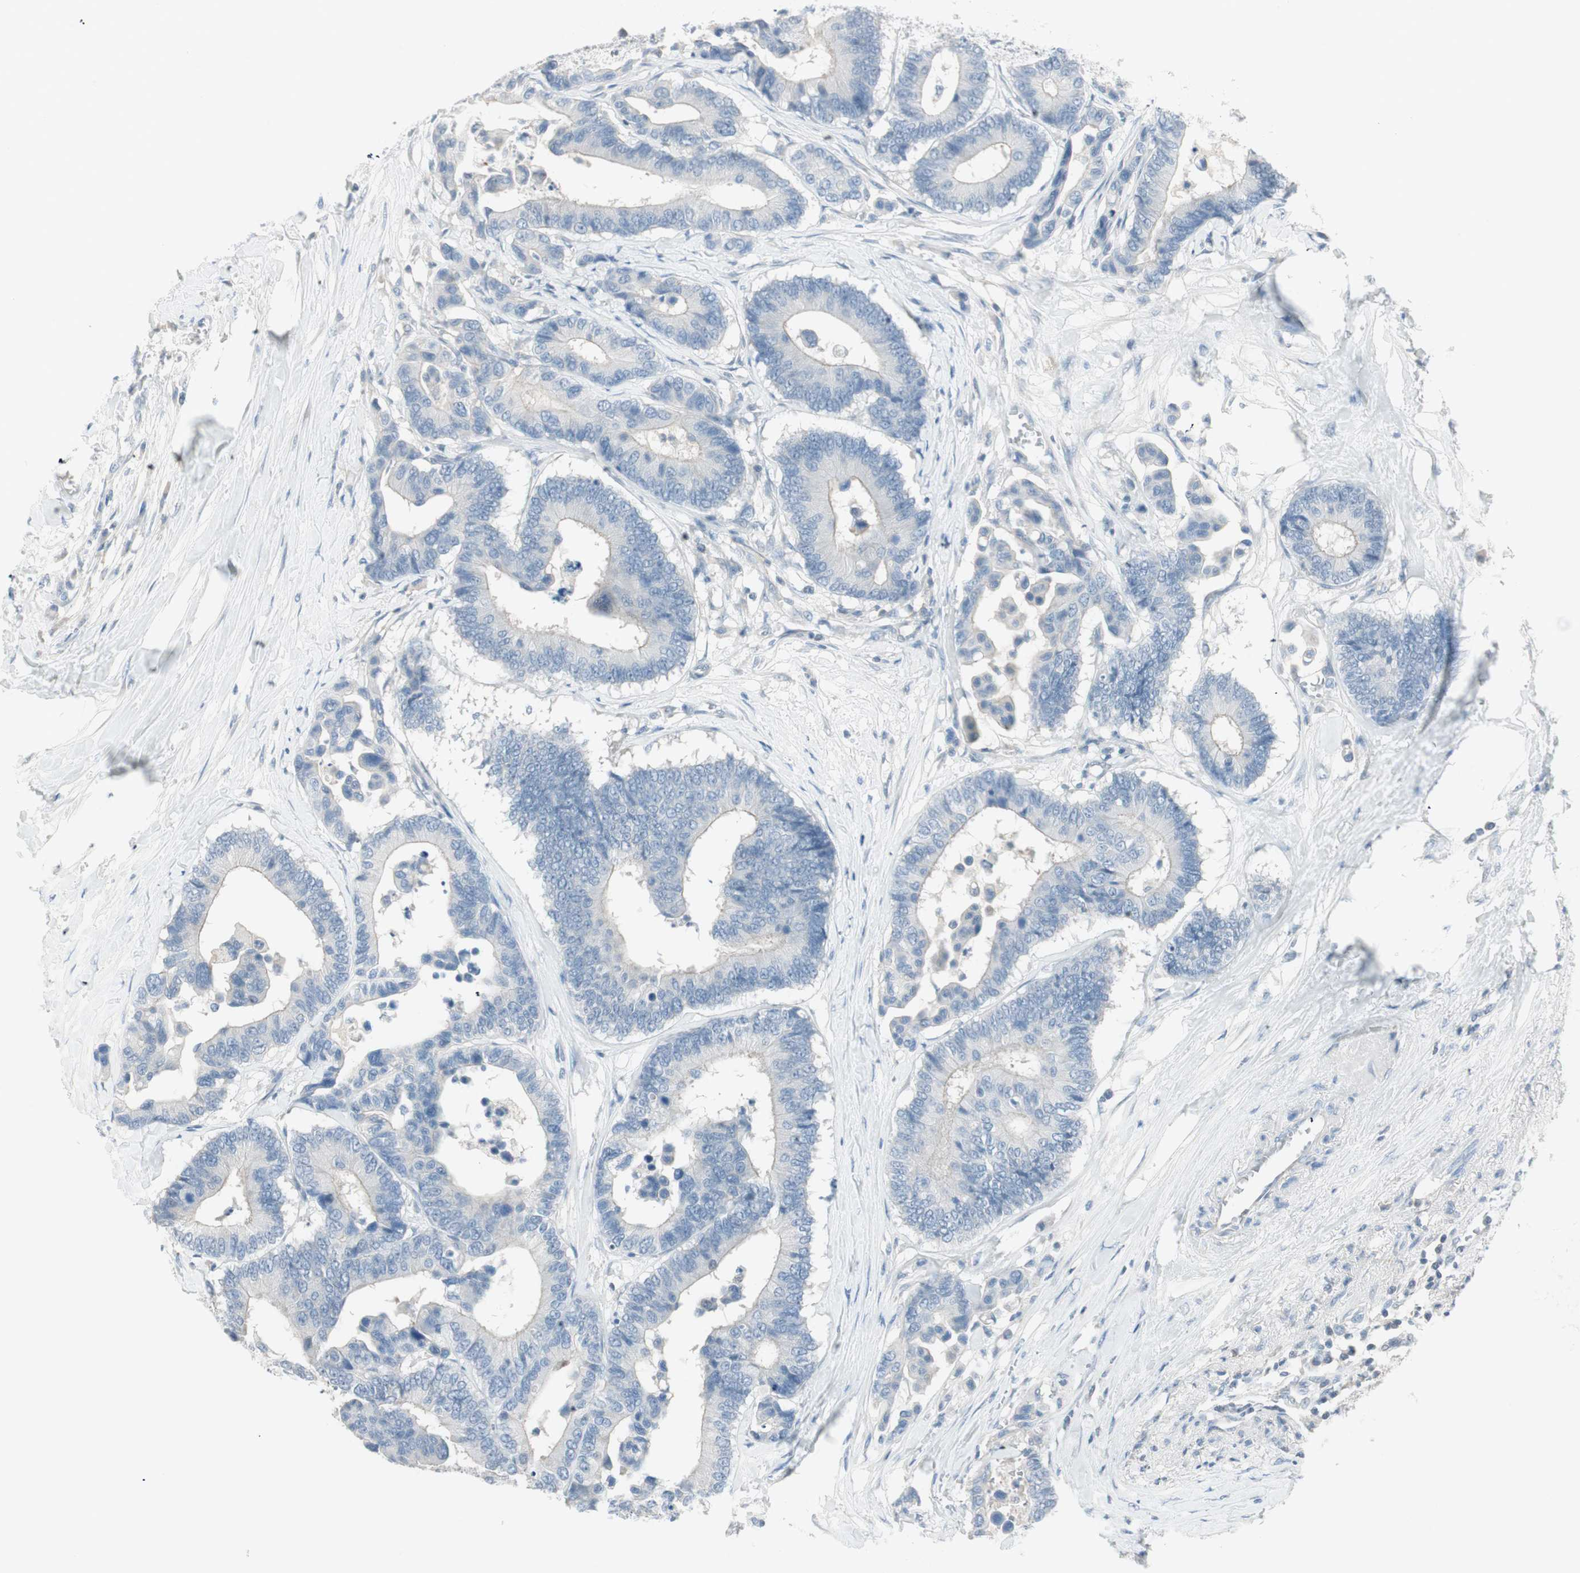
{"staining": {"intensity": "weak", "quantity": "25%-75%", "location": "cytoplasmic/membranous"}, "tissue": "colorectal cancer", "cell_type": "Tumor cells", "image_type": "cancer", "snomed": [{"axis": "morphology", "description": "Normal tissue, NOS"}, {"axis": "morphology", "description": "Adenocarcinoma, NOS"}, {"axis": "topography", "description": "Colon"}], "caption": "Tumor cells show weak cytoplasmic/membranous staining in about 25%-75% of cells in adenocarcinoma (colorectal).", "gene": "ITLN2", "patient": {"sex": "male", "age": 82}}